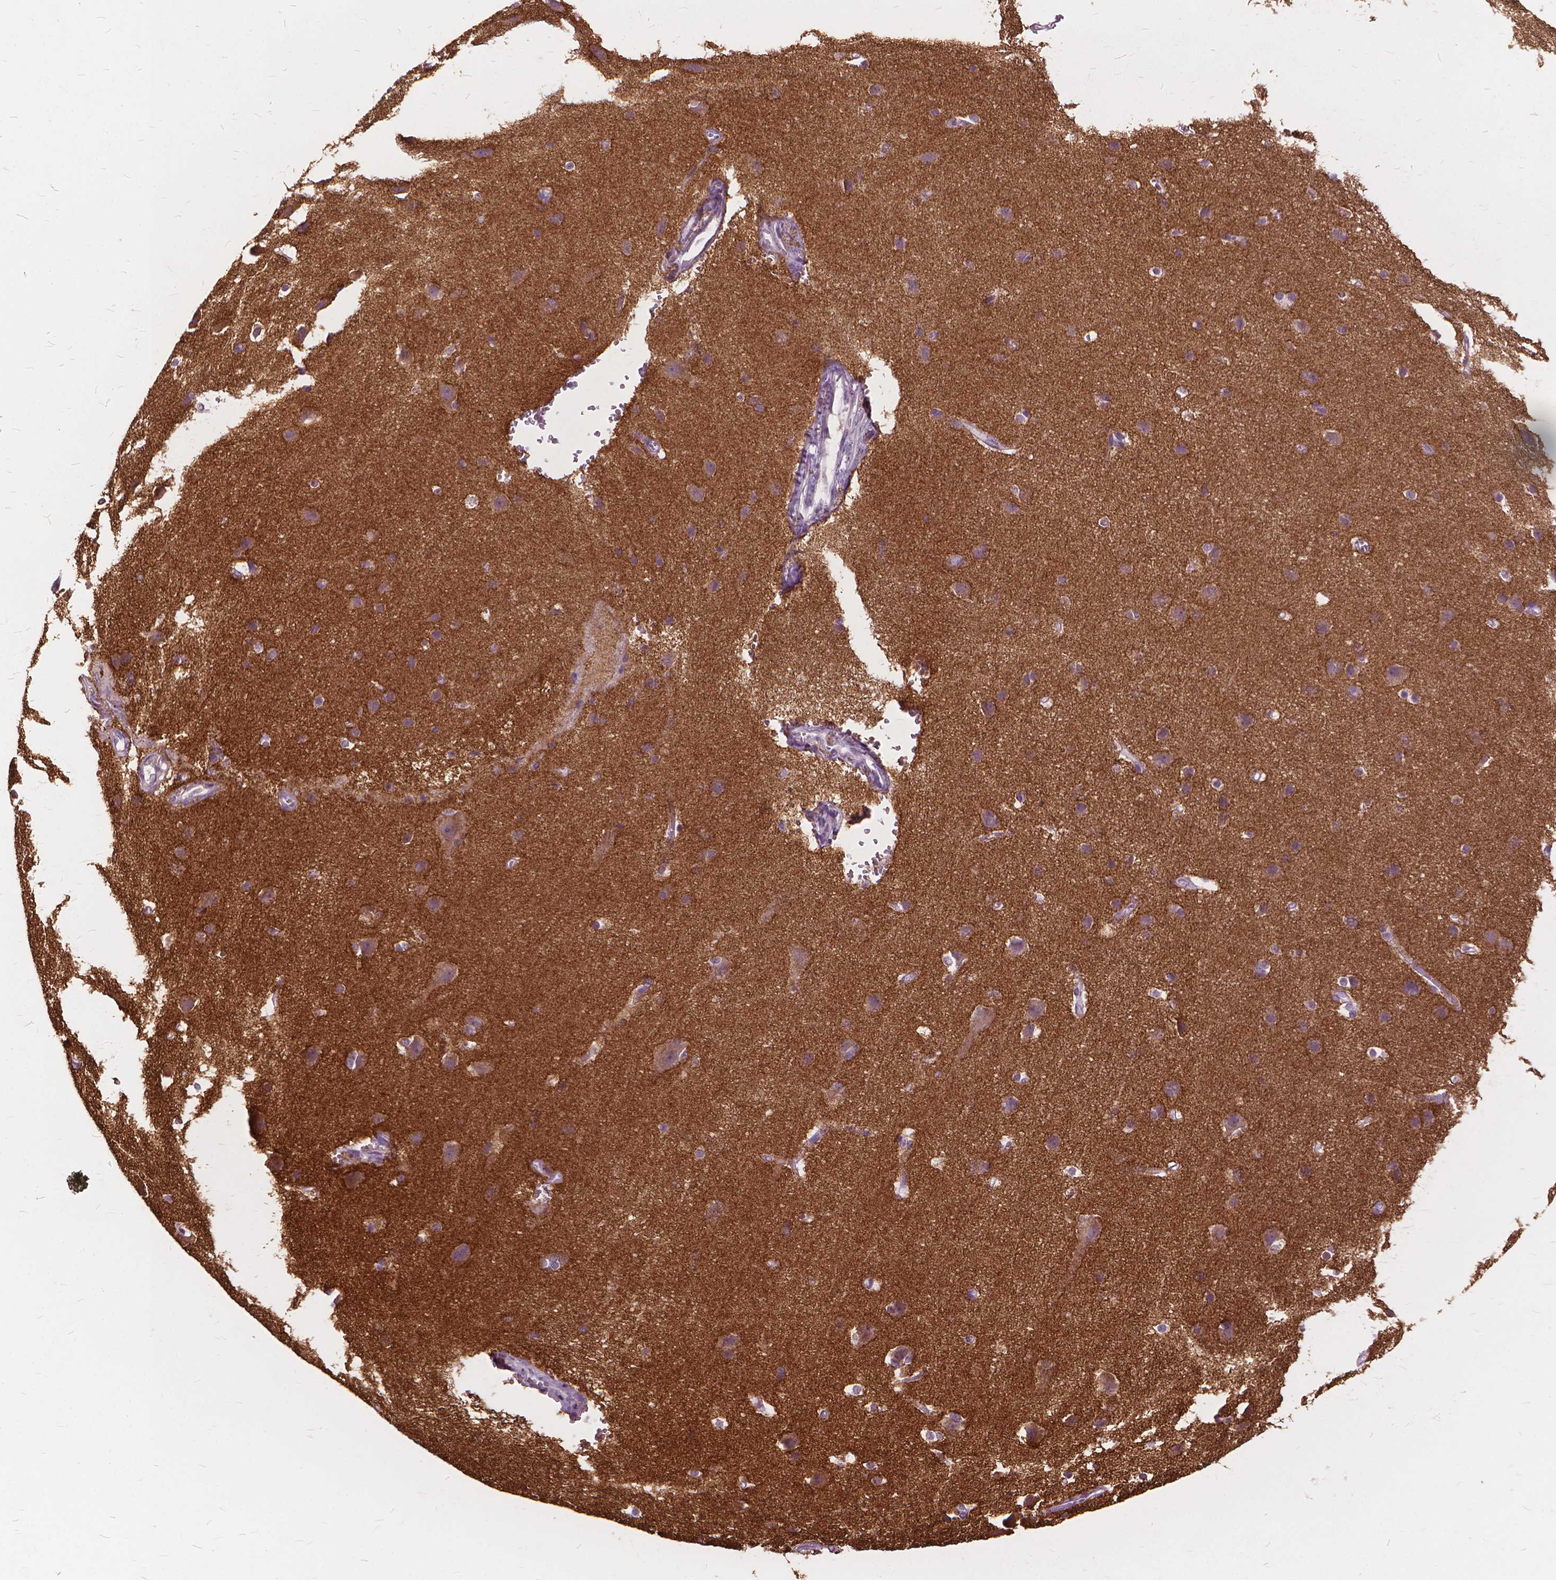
{"staining": {"intensity": "negative", "quantity": "none", "location": "none"}, "tissue": "cerebral cortex", "cell_type": "Endothelial cells", "image_type": "normal", "snomed": [{"axis": "morphology", "description": "Normal tissue, NOS"}, {"axis": "topography", "description": "Cerebral cortex"}], "caption": "The histopathology image displays no staining of endothelial cells in benign cerebral cortex. Nuclei are stained in blue.", "gene": "DNM1", "patient": {"sex": "male", "age": 37}}